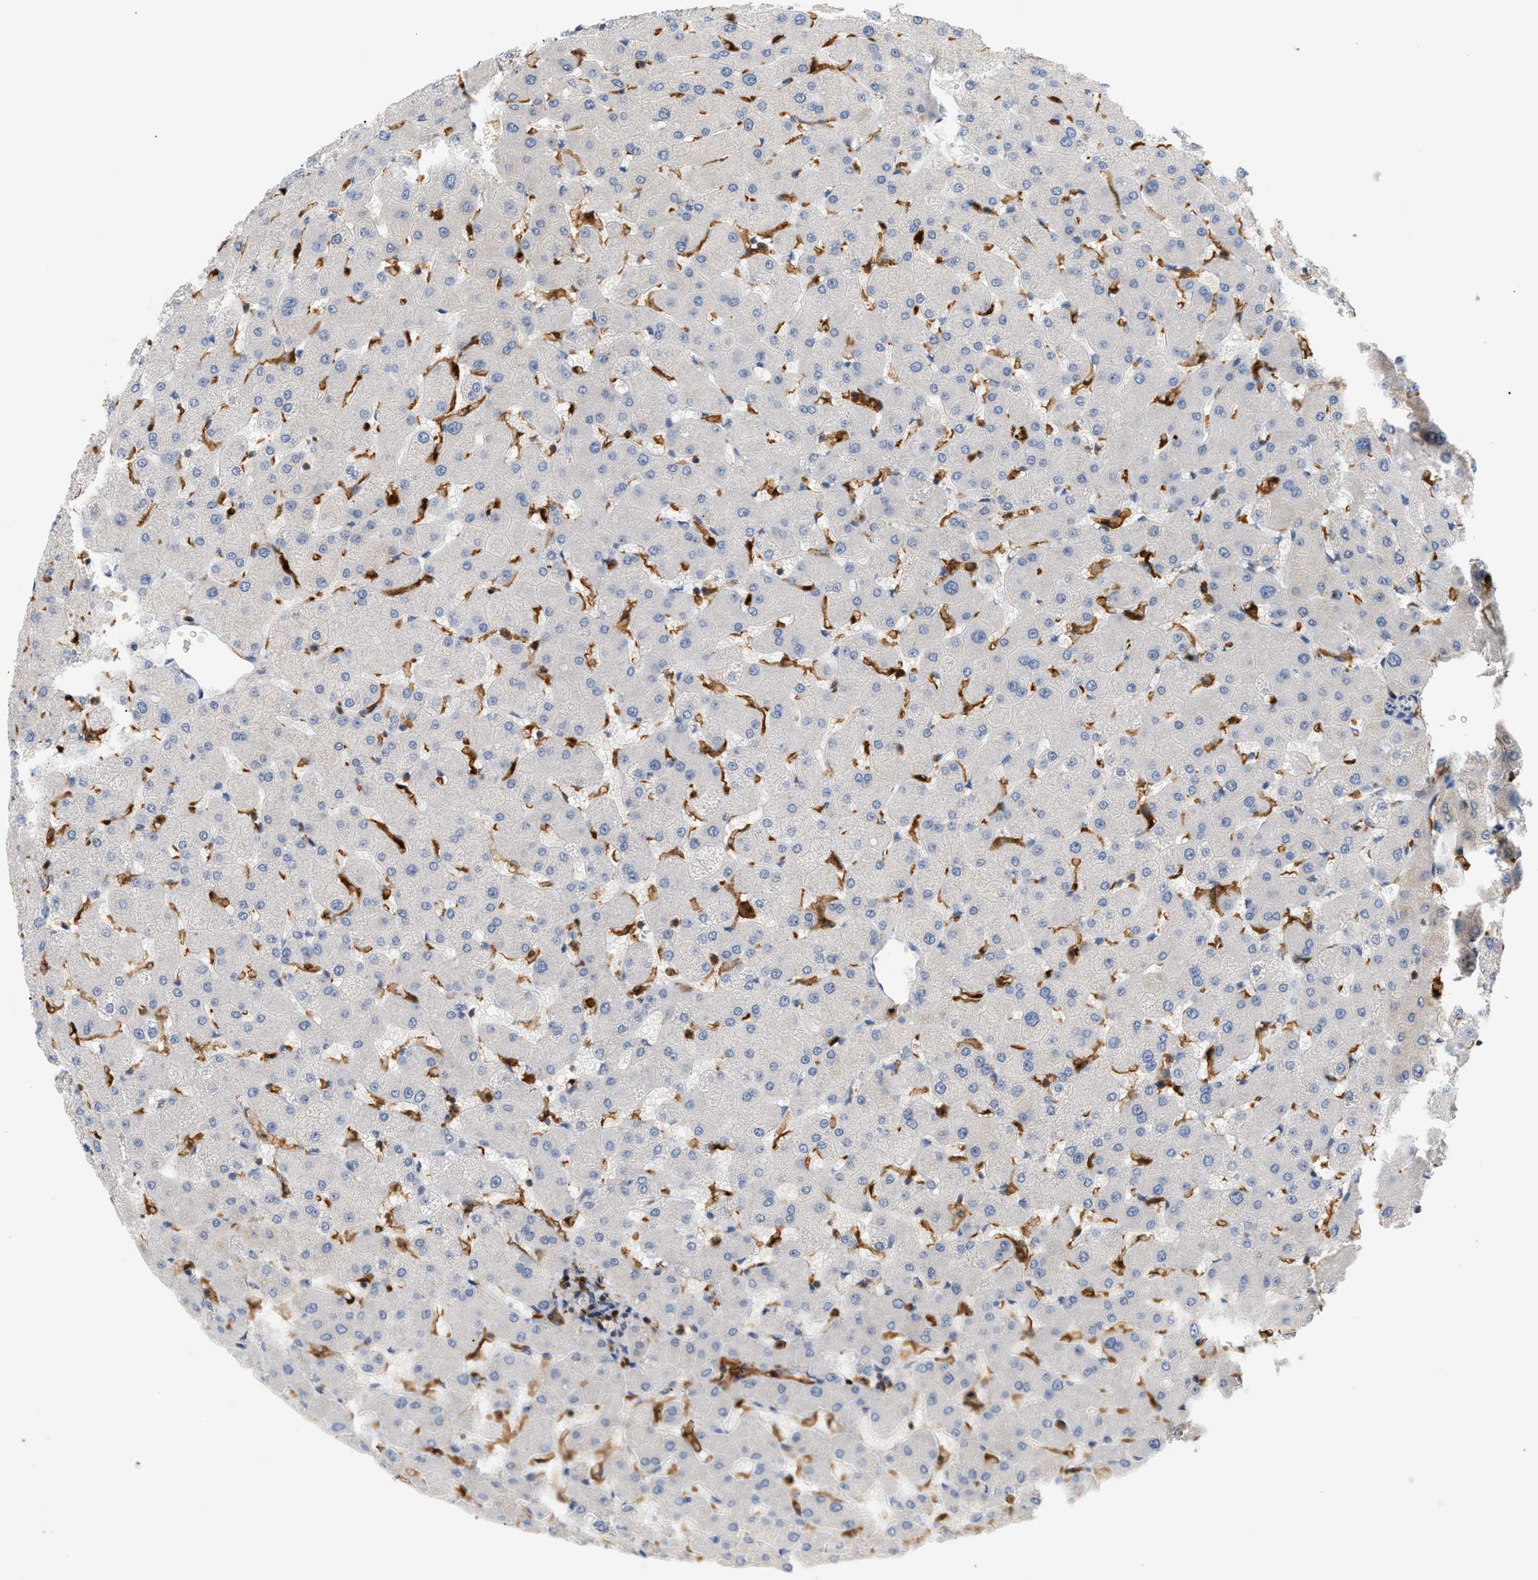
{"staining": {"intensity": "moderate", "quantity": ">75%", "location": "cytoplasmic/membranous"}, "tissue": "liver", "cell_type": "Cholangiocytes", "image_type": "normal", "snomed": [{"axis": "morphology", "description": "Normal tissue, NOS"}, {"axis": "topography", "description": "Liver"}], "caption": "Immunohistochemical staining of normal human liver reveals medium levels of moderate cytoplasmic/membranous expression in about >75% of cholangiocytes. The protein is shown in brown color, while the nuclei are stained blue.", "gene": "PYCARD", "patient": {"sex": "female", "age": 63}}